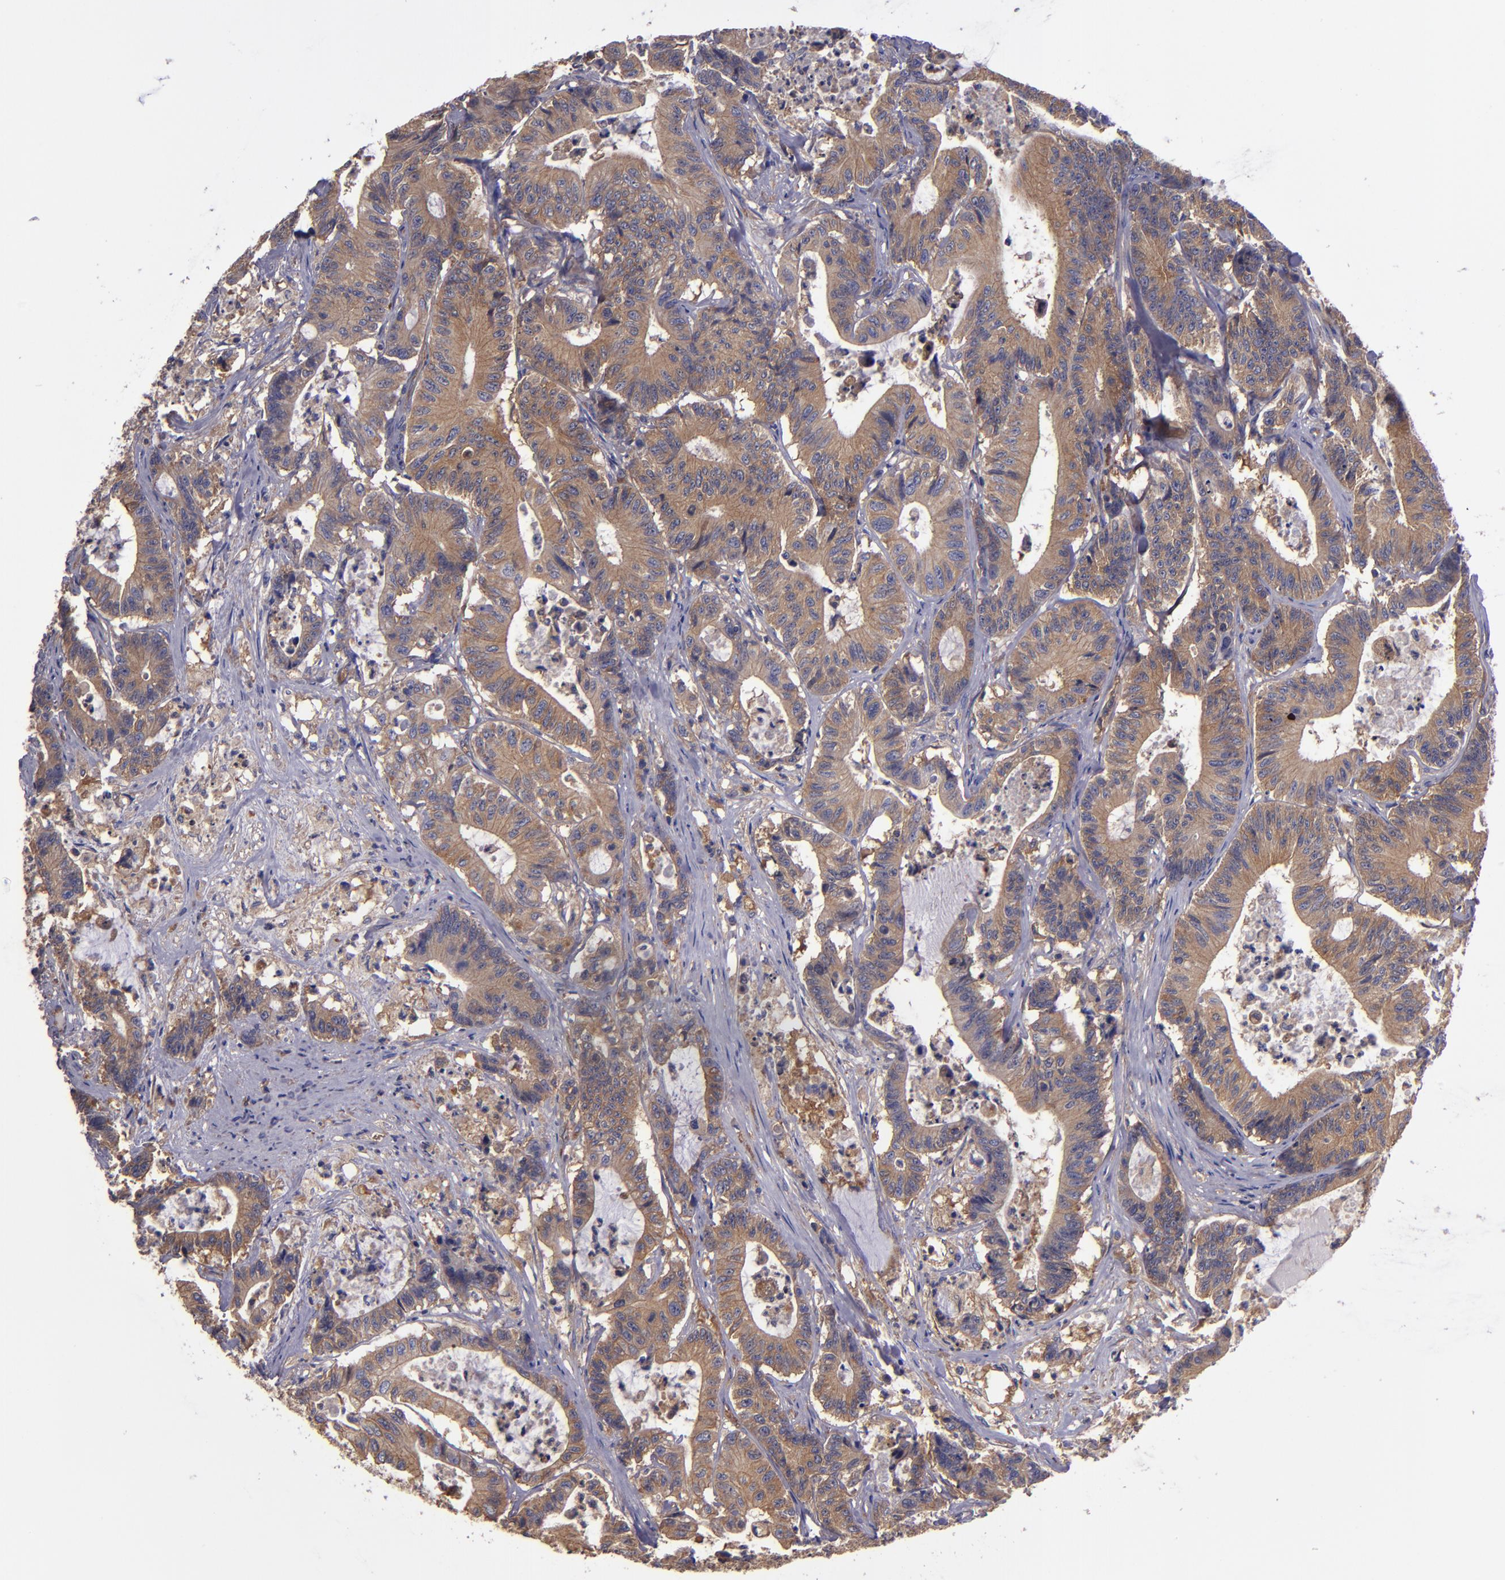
{"staining": {"intensity": "weak", "quantity": ">75%", "location": "cytoplasmic/membranous"}, "tissue": "colorectal cancer", "cell_type": "Tumor cells", "image_type": "cancer", "snomed": [{"axis": "morphology", "description": "Adenocarcinoma, NOS"}, {"axis": "topography", "description": "Colon"}], "caption": "A brown stain highlights weak cytoplasmic/membranous staining of a protein in colorectal cancer tumor cells. Nuclei are stained in blue.", "gene": "CARS1", "patient": {"sex": "female", "age": 84}}